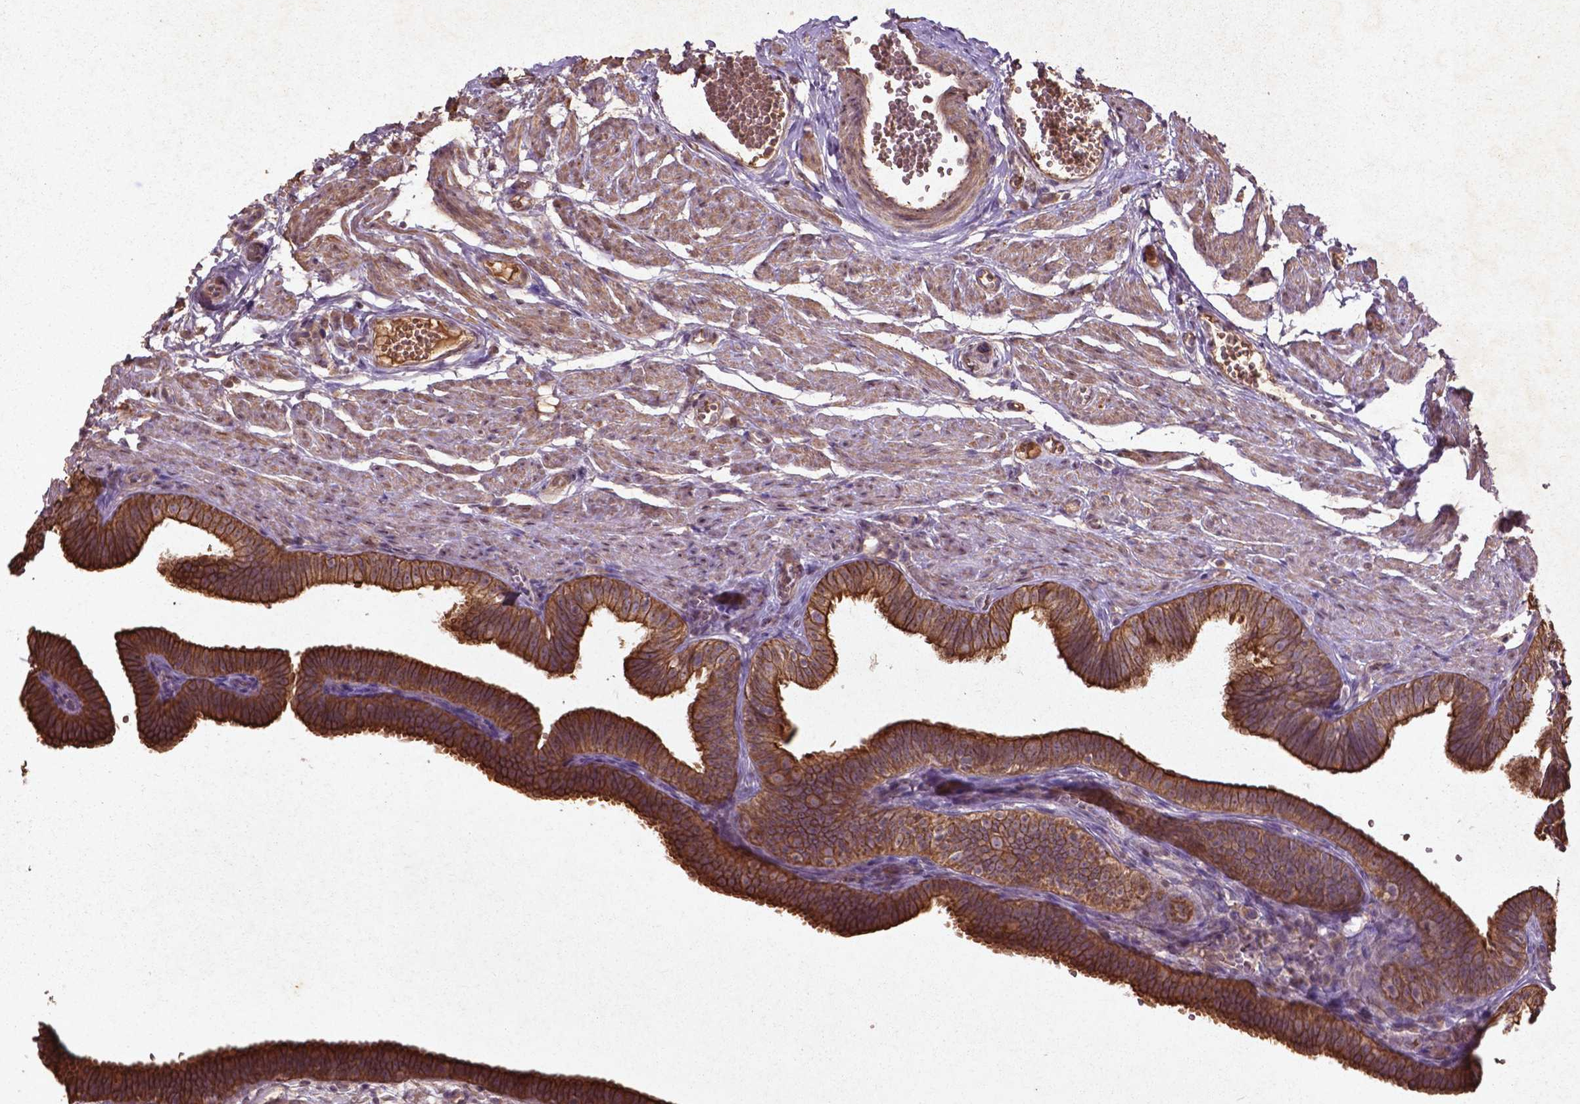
{"staining": {"intensity": "strong", "quantity": ">75%", "location": "cytoplasmic/membranous"}, "tissue": "fallopian tube", "cell_type": "Glandular cells", "image_type": "normal", "snomed": [{"axis": "morphology", "description": "Normal tissue, NOS"}, {"axis": "topography", "description": "Fallopian tube"}], "caption": "Benign fallopian tube reveals strong cytoplasmic/membranous positivity in approximately >75% of glandular cells, visualized by immunohistochemistry.", "gene": "COQ2", "patient": {"sex": "female", "age": 25}}